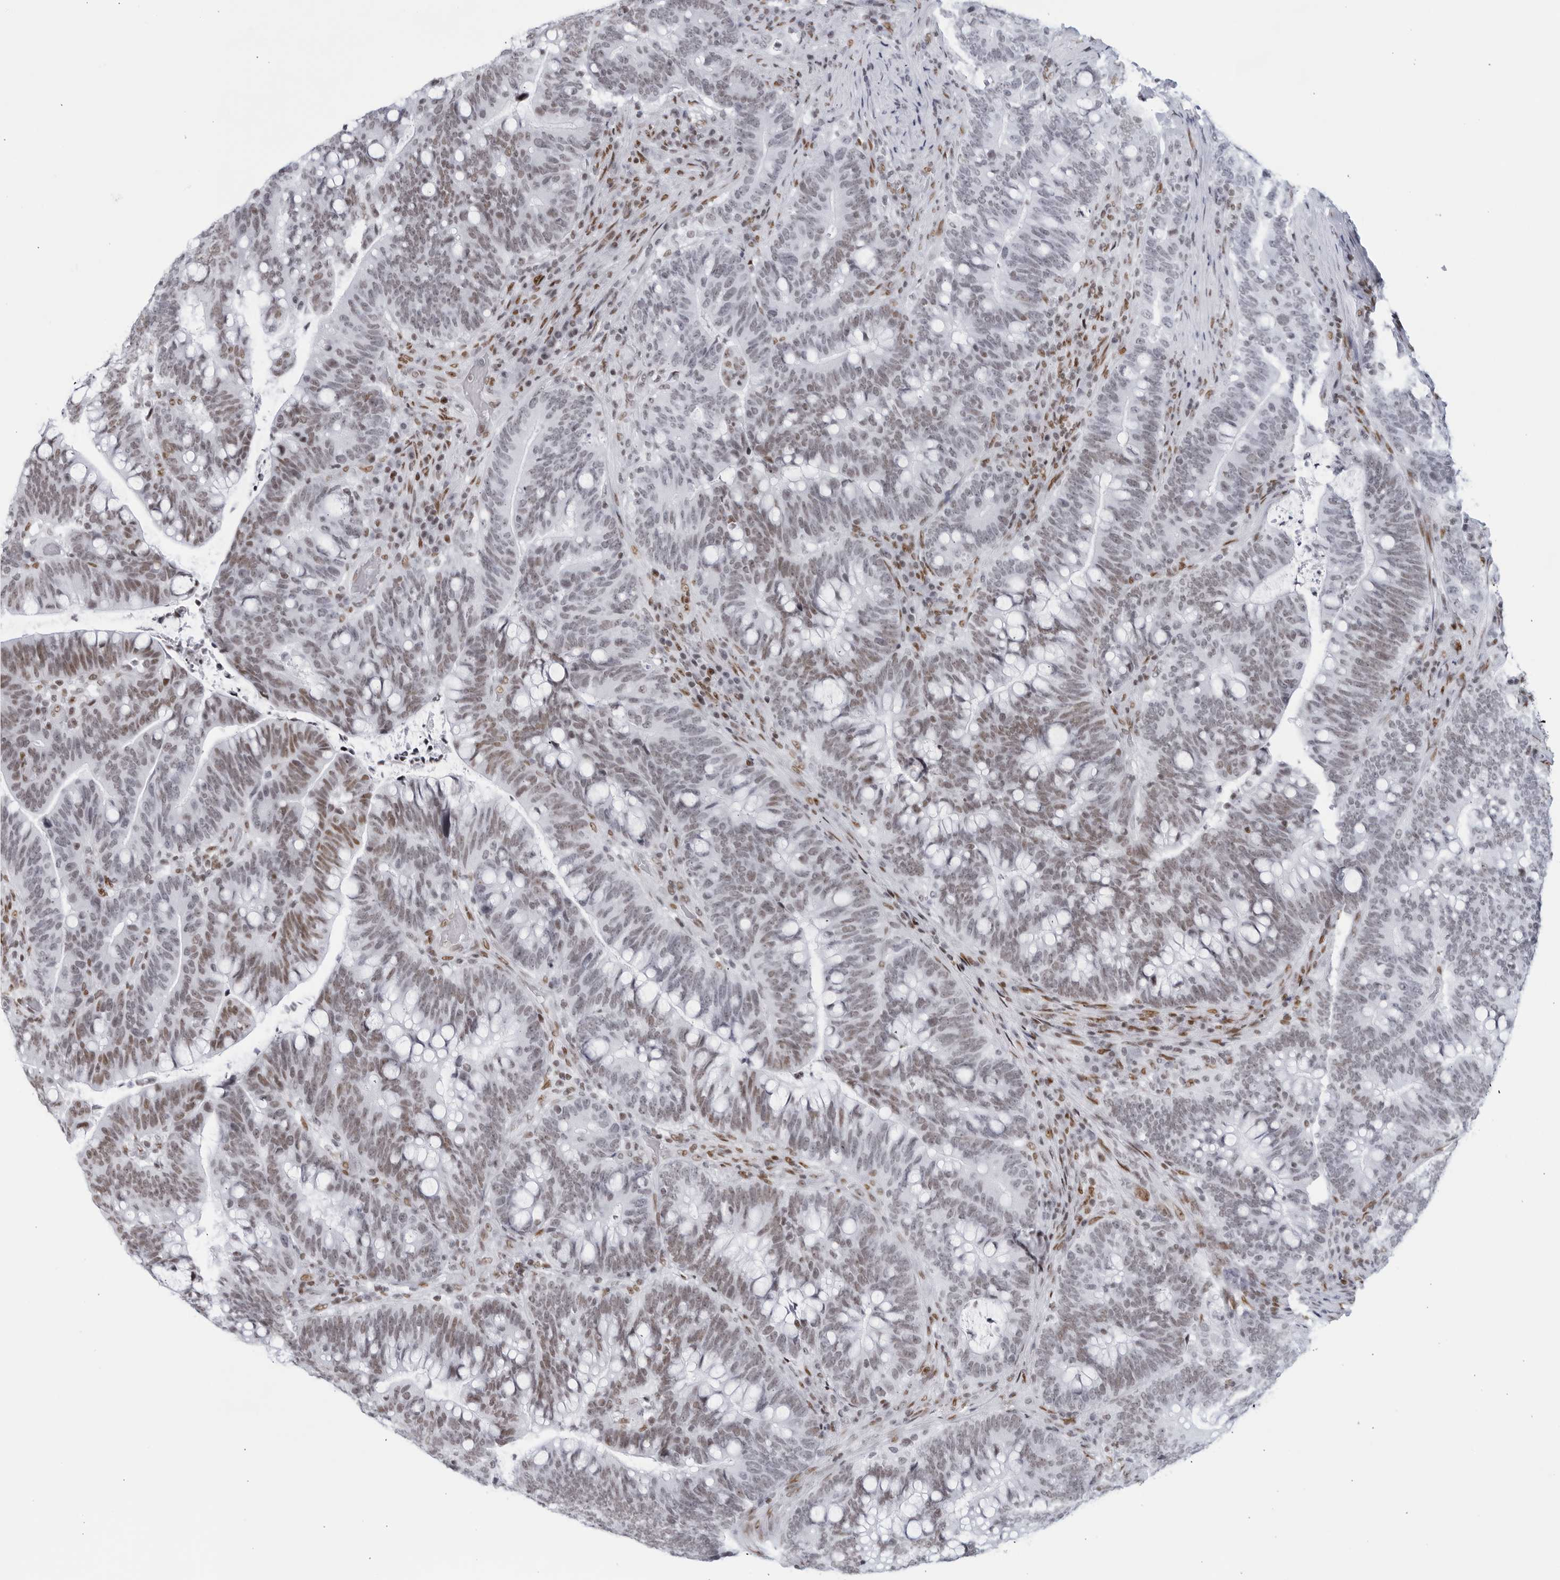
{"staining": {"intensity": "moderate", "quantity": "25%-75%", "location": "nuclear"}, "tissue": "colorectal cancer", "cell_type": "Tumor cells", "image_type": "cancer", "snomed": [{"axis": "morphology", "description": "Adenocarcinoma, NOS"}, {"axis": "topography", "description": "Colon"}], "caption": "Colorectal cancer (adenocarcinoma) tissue demonstrates moderate nuclear expression in approximately 25%-75% of tumor cells The staining was performed using DAB (3,3'-diaminobenzidine), with brown indicating positive protein expression. Nuclei are stained blue with hematoxylin.", "gene": "HP1BP3", "patient": {"sex": "female", "age": 66}}